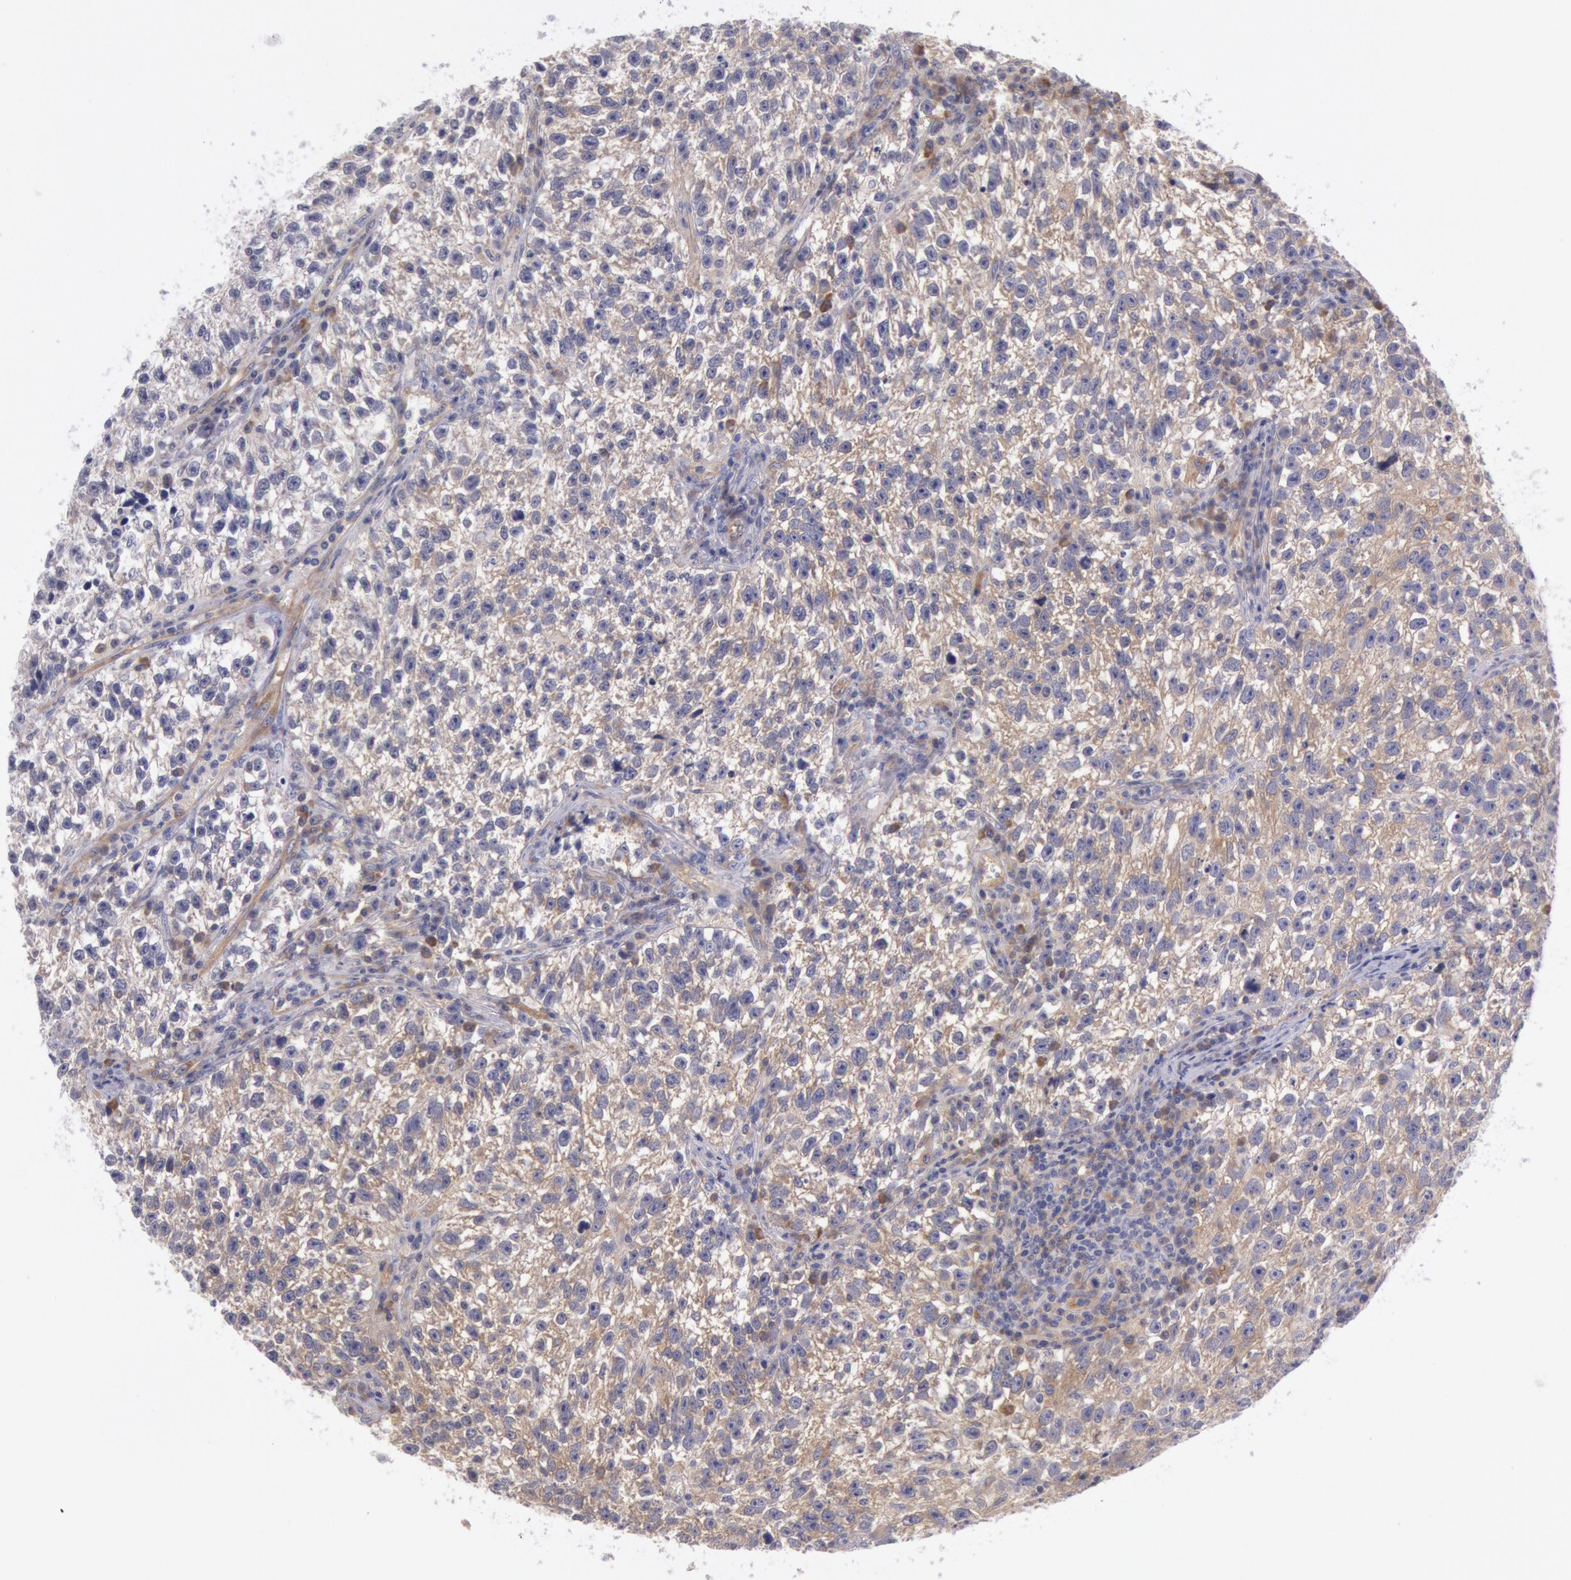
{"staining": {"intensity": "weak", "quantity": "25%-75%", "location": "cytoplasmic/membranous"}, "tissue": "testis cancer", "cell_type": "Tumor cells", "image_type": "cancer", "snomed": [{"axis": "morphology", "description": "Seminoma, NOS"}, {"axis": "topography", "description": "Testis"}], "caption": "Immunohistochemistry (IHC) staining of testis cancer (seminoma), which reveals low levels of weak cytoplasmic/membranous expression in approximately 25%-75% of tumor cells indicating weak cytoplasmic/membranous protein positivity. The staining was performed using DAB (3,3'-diaminobenzidine) (brown) for protein detection and nuclei were counterstained in hematoxylin (blue).", "gene": "MYO5A", "patient": {"sex": "male", "age": 38}}